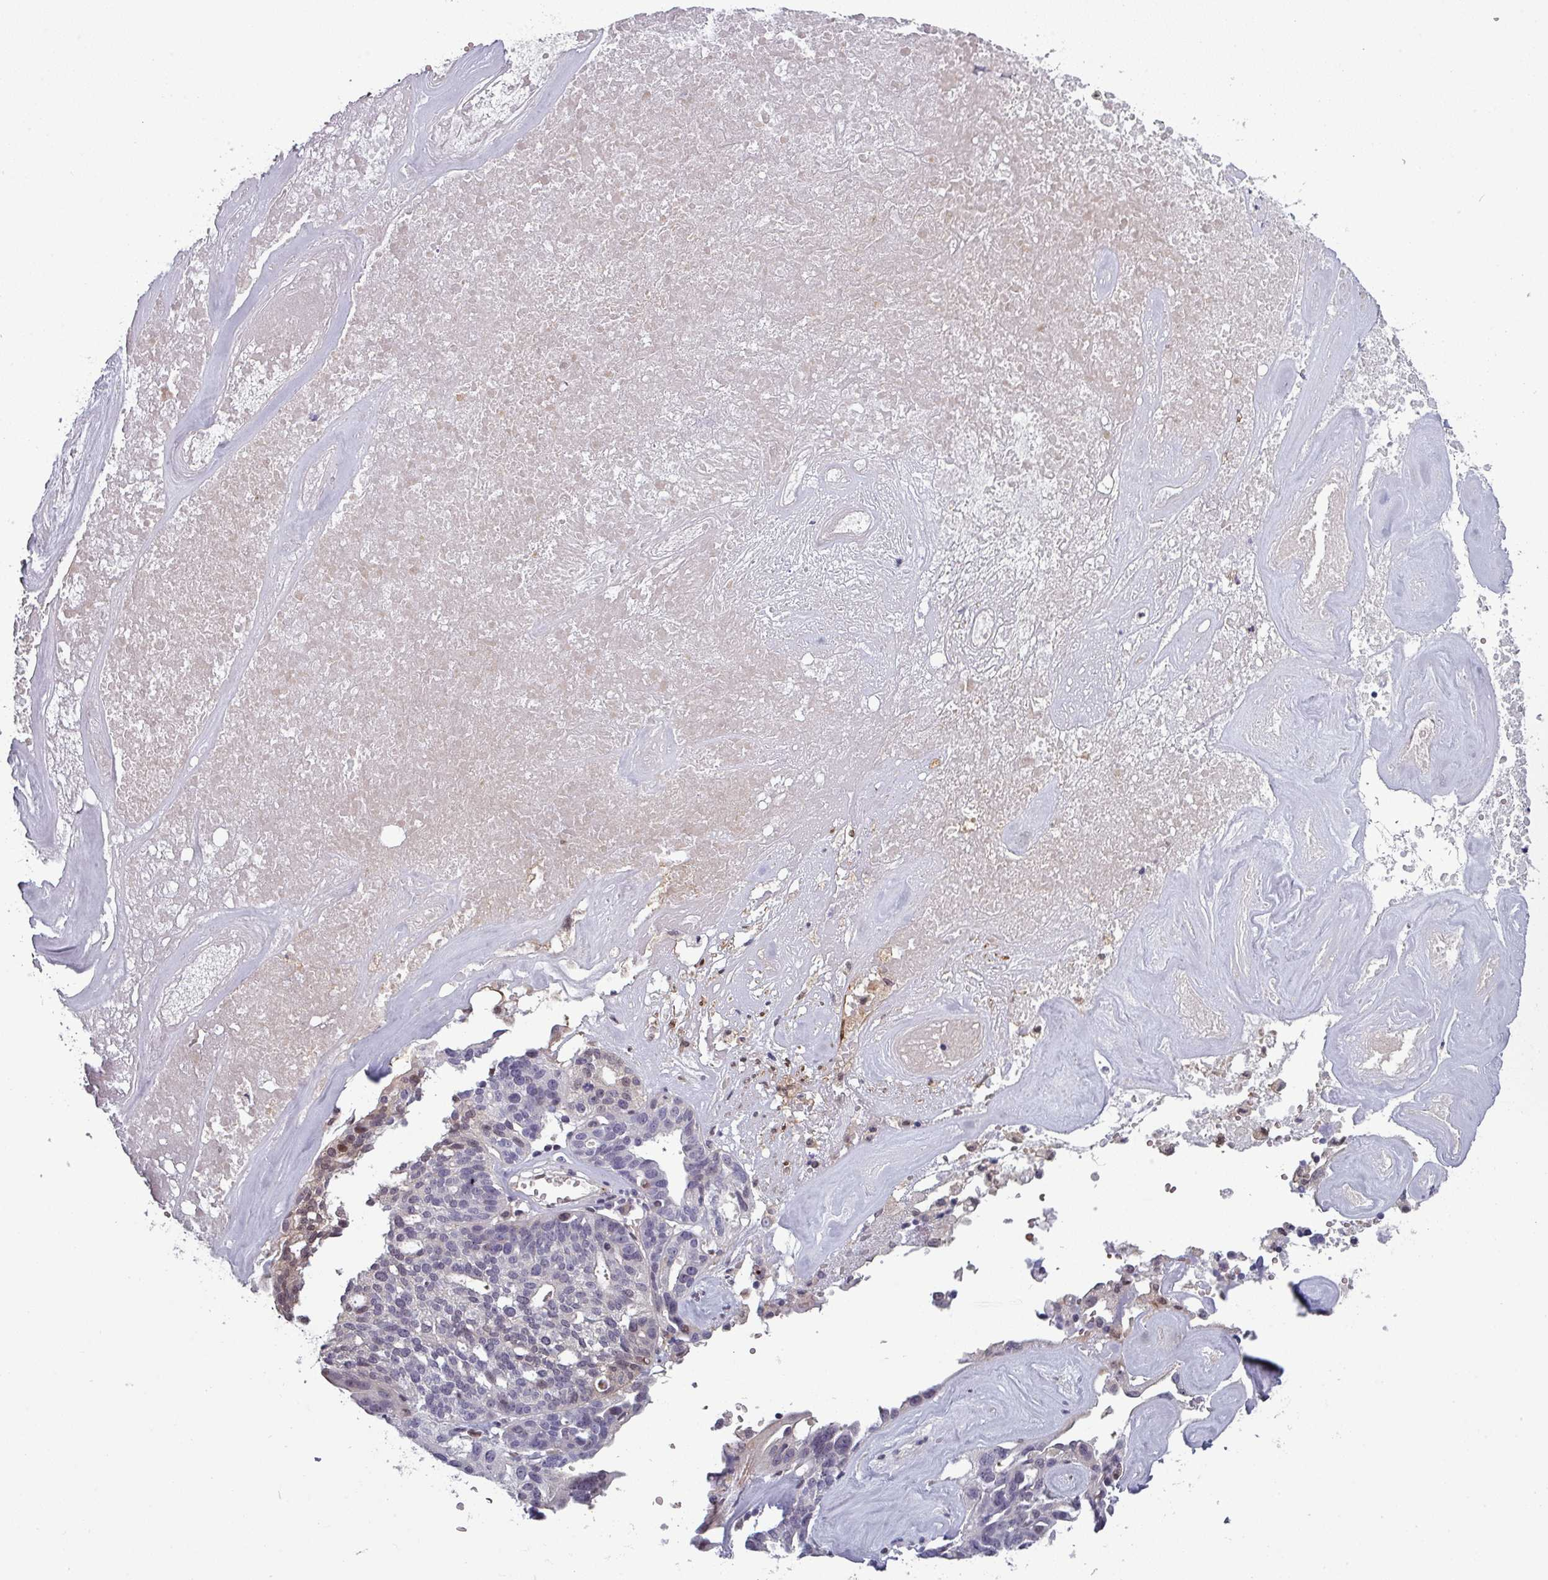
{"staining": {"intensity": "weak", "quantity": "<25%", "location": "cytoplasmic/membranous,nuclear"}, "tissue": "ovarian cancer", "cell_type": "Tumor cells", "image_type": "cancer", "snomed": [{"axis": "morphology", "description": "Cystadenocarcinoma, serous, NOS"}, {"axis": "topography", "description": "Ovary"}], "caption": "DAB immunohistochemical staining of human ovarian cancer (serous cystadenocarcinoma) exhibits no significant staining in tumor cells.", "gene": "PRAMEF12", "patient": {"sex": "female", "age": 59}}